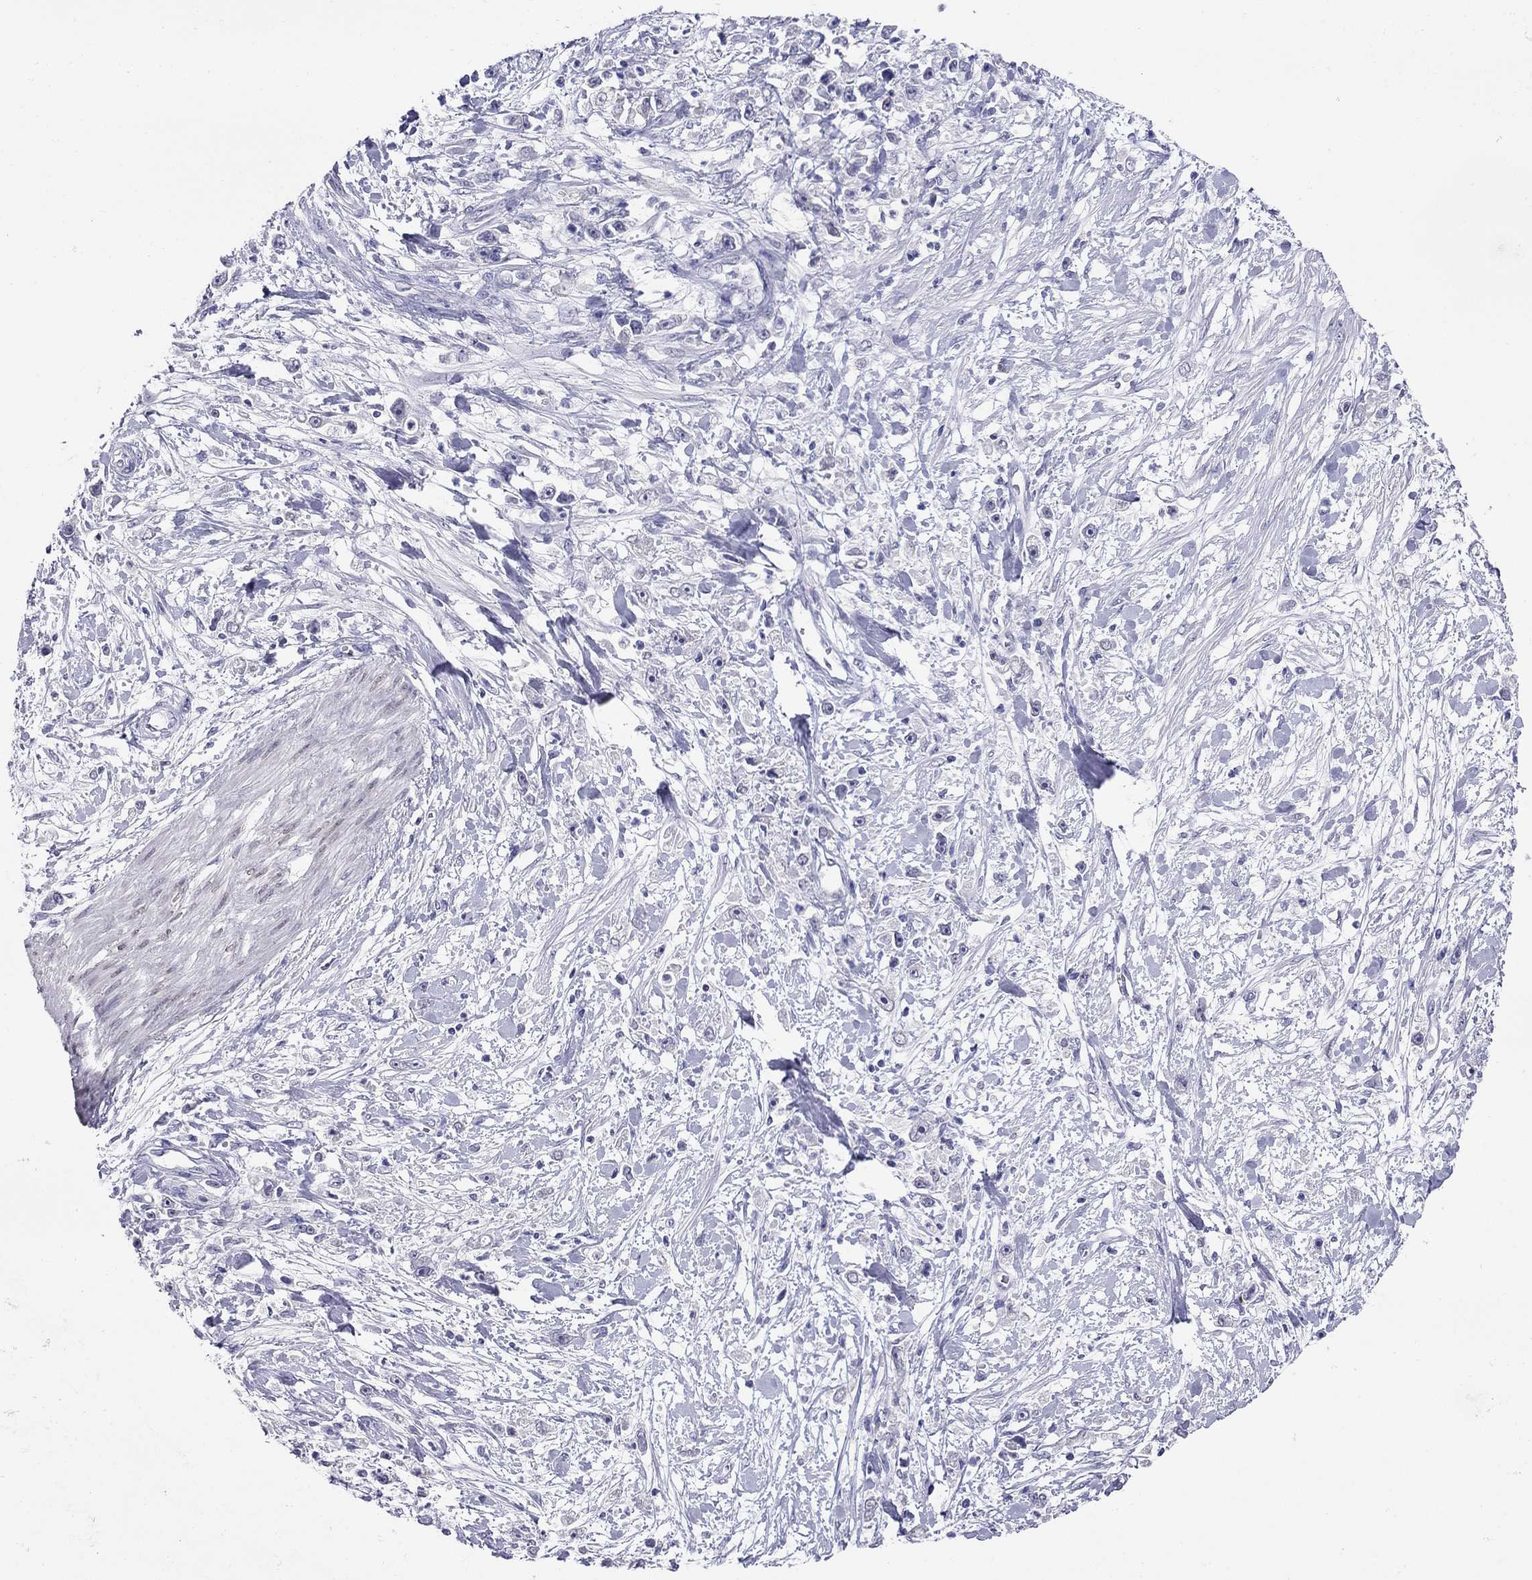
{"staining": {"intensity": "negative", "quantity": "none", "location": "none"}, "tissue": "stomach cancer", "cell_type": "Tumor cells", "image_type": "cancer", "snomed": [{"axis": "morphology", "description": "Adenocarcinoma, NOS"}, {"axis": "topography", "description": "Stomach"}], "caption": "IHC of stomach cancer exhibits no positivity in tumor cells. (DAB immunohistochemistry (IHC), high magnification).", "gene": "ARMC12", "patient": {"sex": "female", "age": 59}}